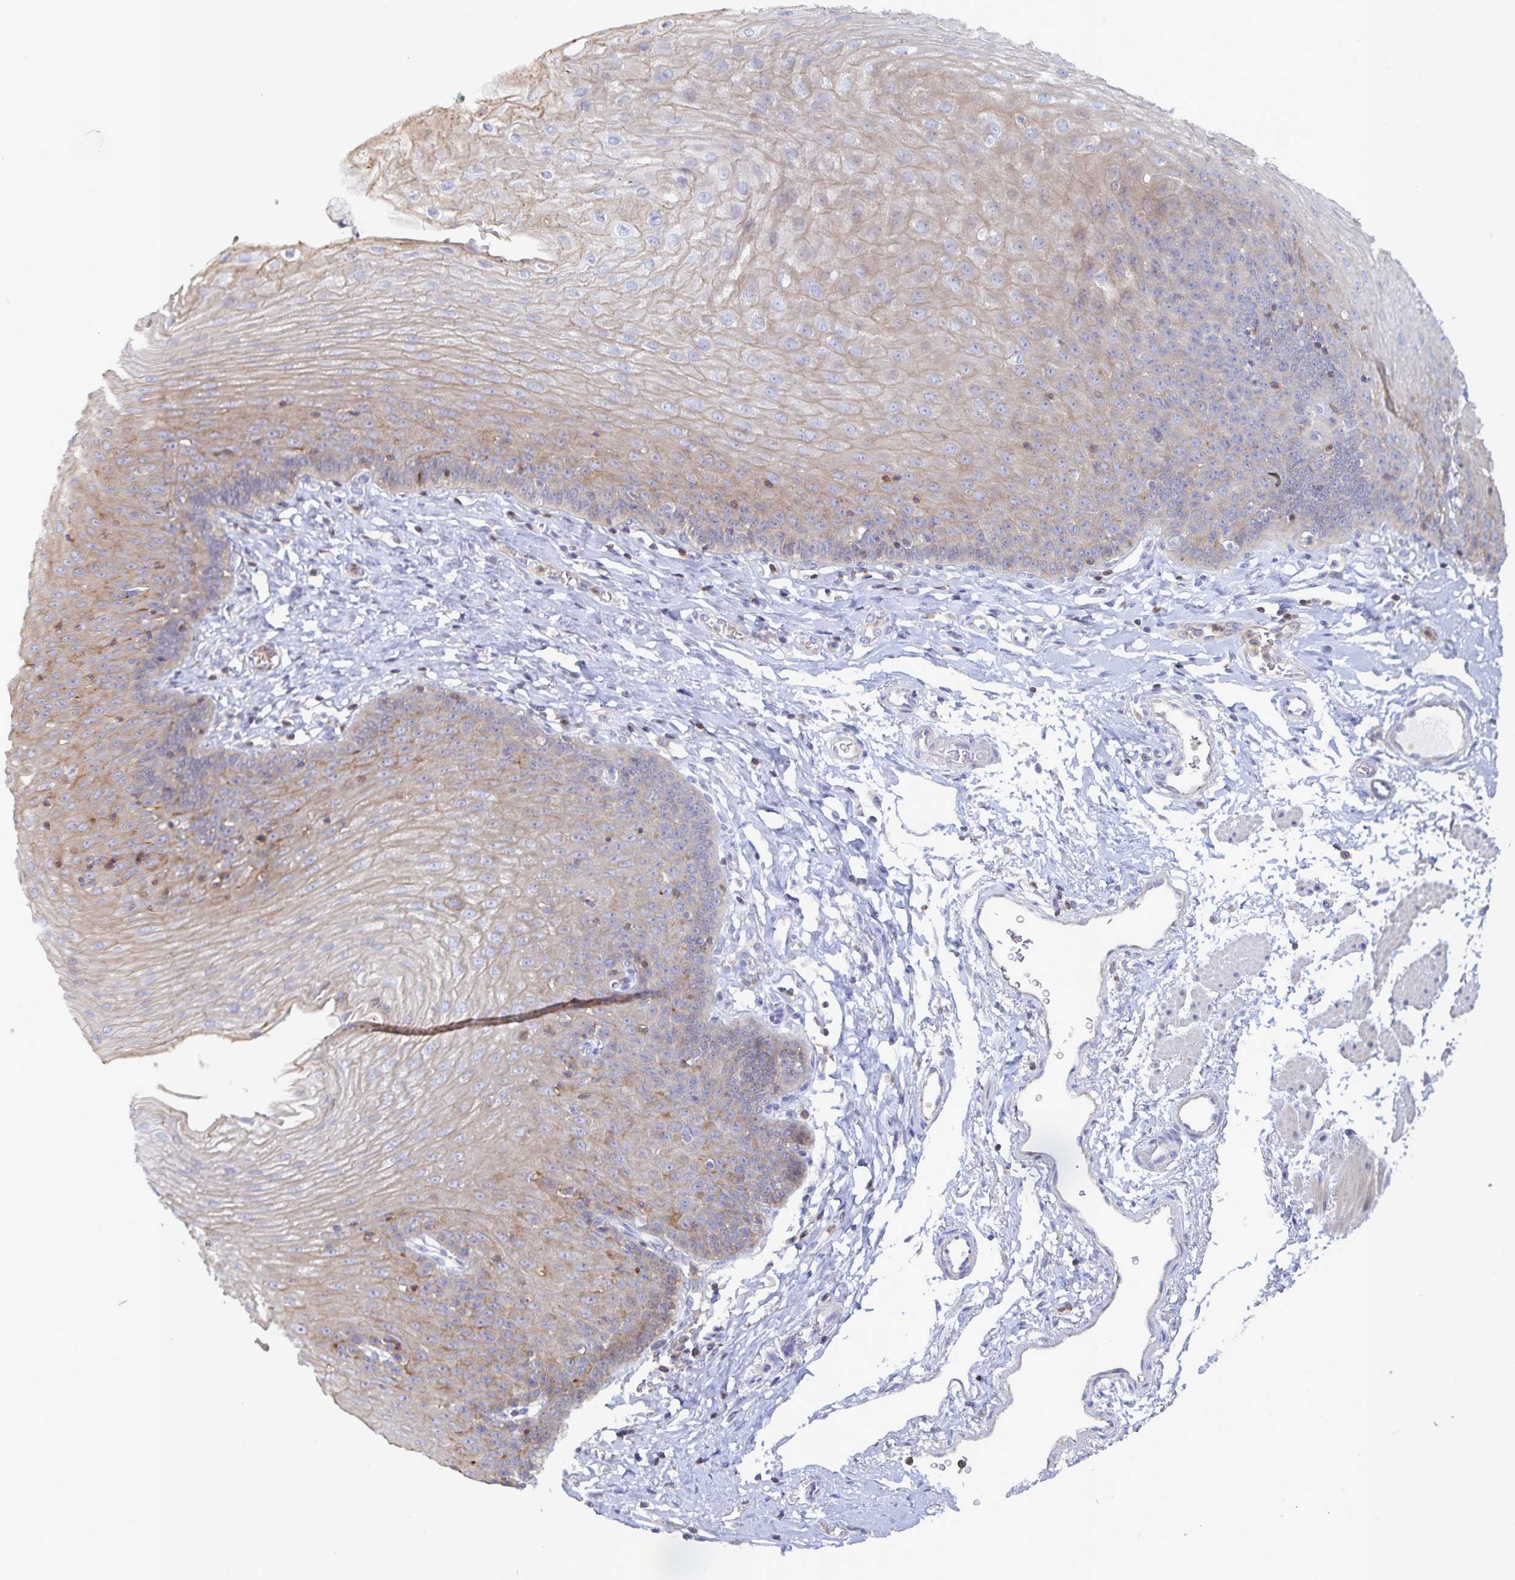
{"staining": {"intensity": "weak", "quantity": "25%-75%", "location": "cytoplasmic/membranous"}, "tissue": "esophagus", "cell_type": "Squamous epithelial cells", "image_type": "normal", "snomed": [{"axis": "morphology", "description": "Normal tissue, NOS"}, {"axis": "topography", "description": "Esophagus"}], "caption": "Squamous epithelial cells show low levels of weak cytoplasmic/membranous positivity in approximately 25%-75% of cells in benign esophagus. Using DAB (brown) and hematoxylin (blue) stains, captured at high magnification using brightfield microscopy.", "gene": "PIK3CD", "patient": {"sex": "female", "age": 81}}